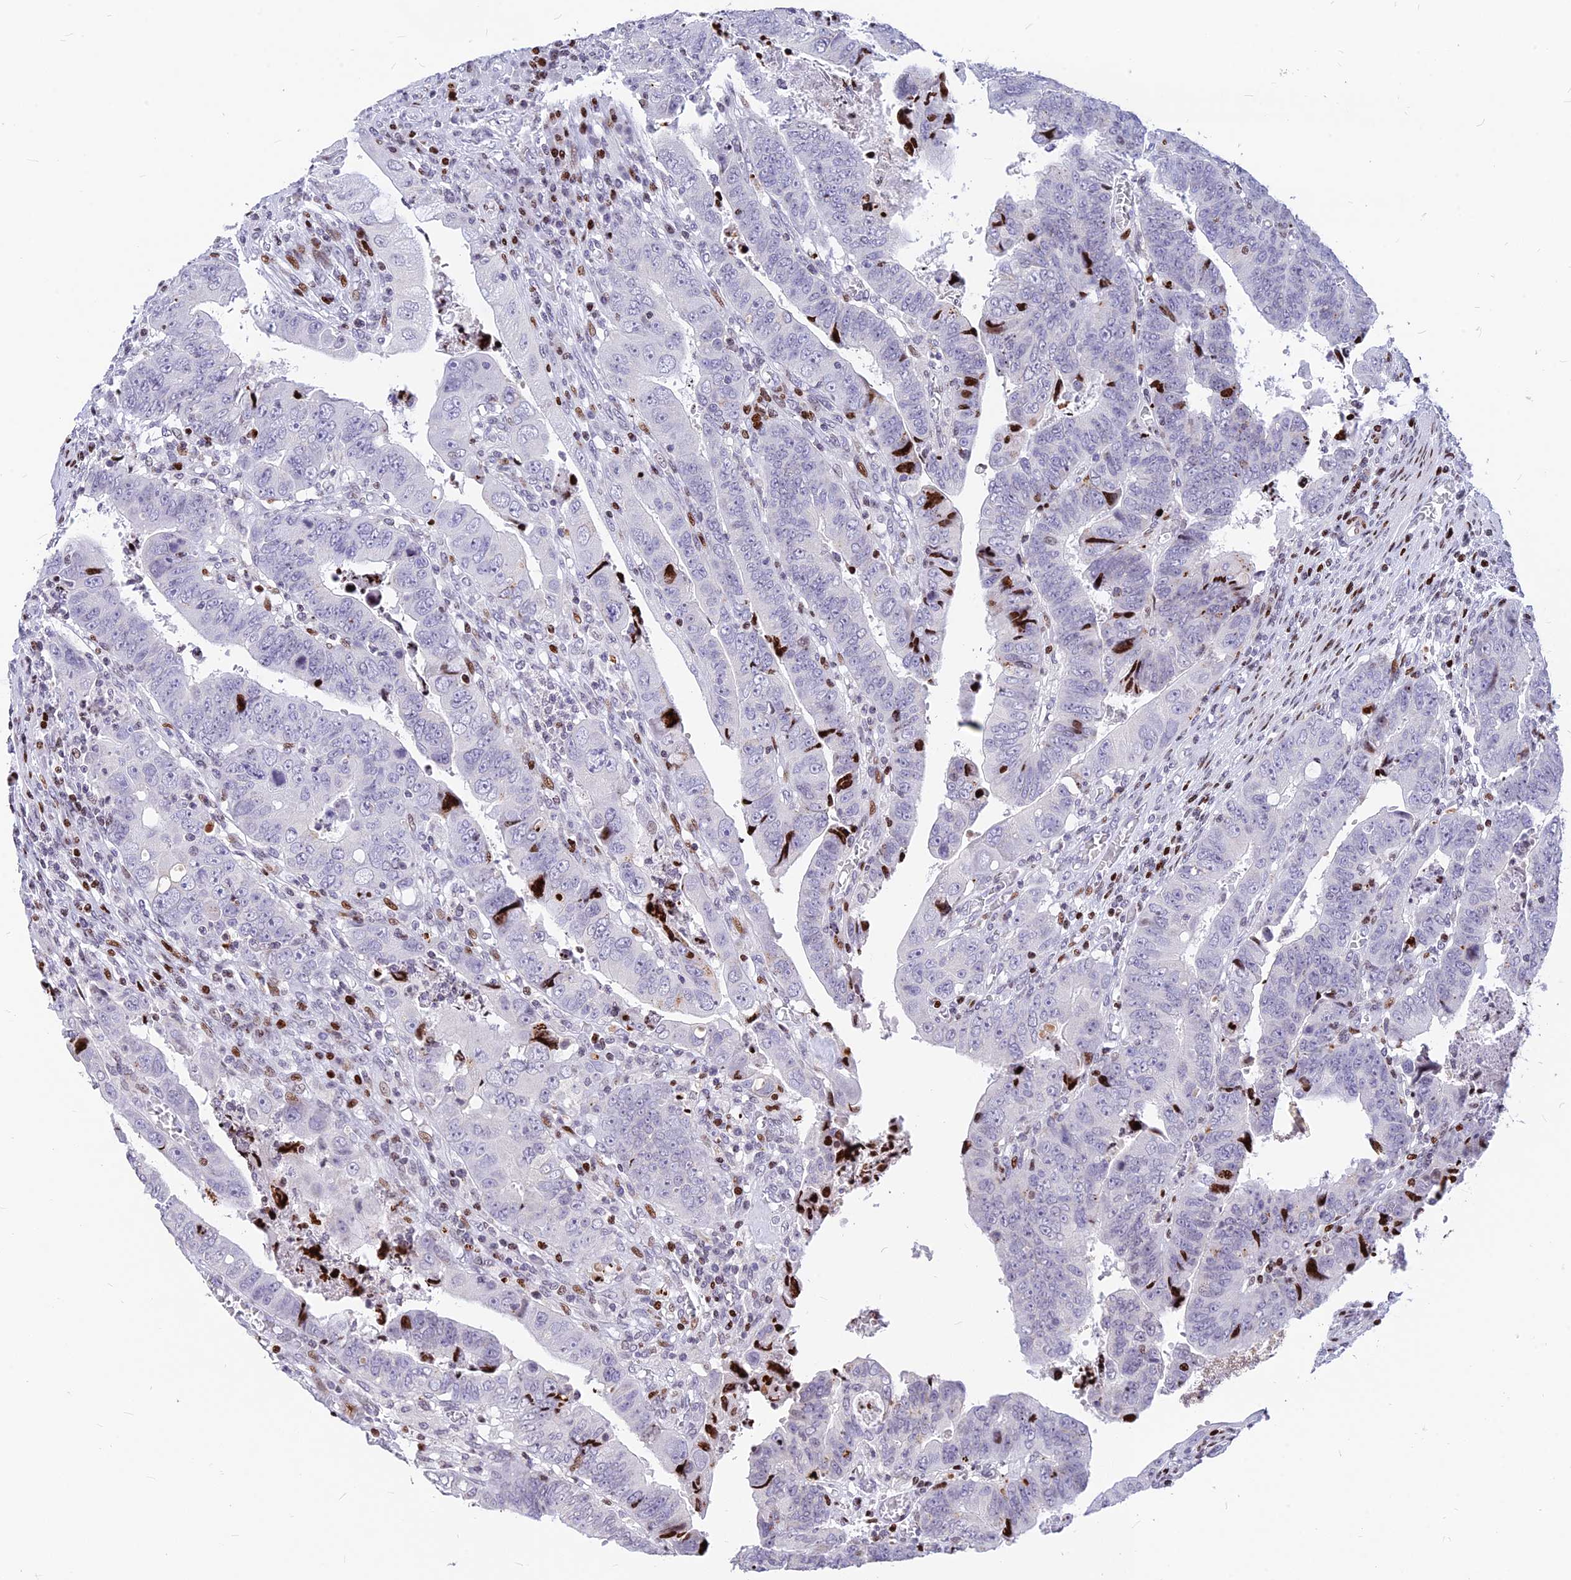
{"staining": {"intensity": "strong", "quantity": "<25%", "location": "nuclear"}, "tissue": "colorectal cancer", "cell_type": "Tumor cells", "image_type": "cancer", "snomed": [{"axis": "morphology", "description": "Normal tissue, NOS"}, {"axis": "morphology", "description": "Adenocarcinoma, NOS"}, {"axis": "topography", "description": "Rectum"}], "caption": "A brown stain shows strong nuclear positivity of a protein in human adenocarcinoma (colorectal) tumor cells.", "gene": "PRPS1", "patient": {"sex": "female", "age": 65}}